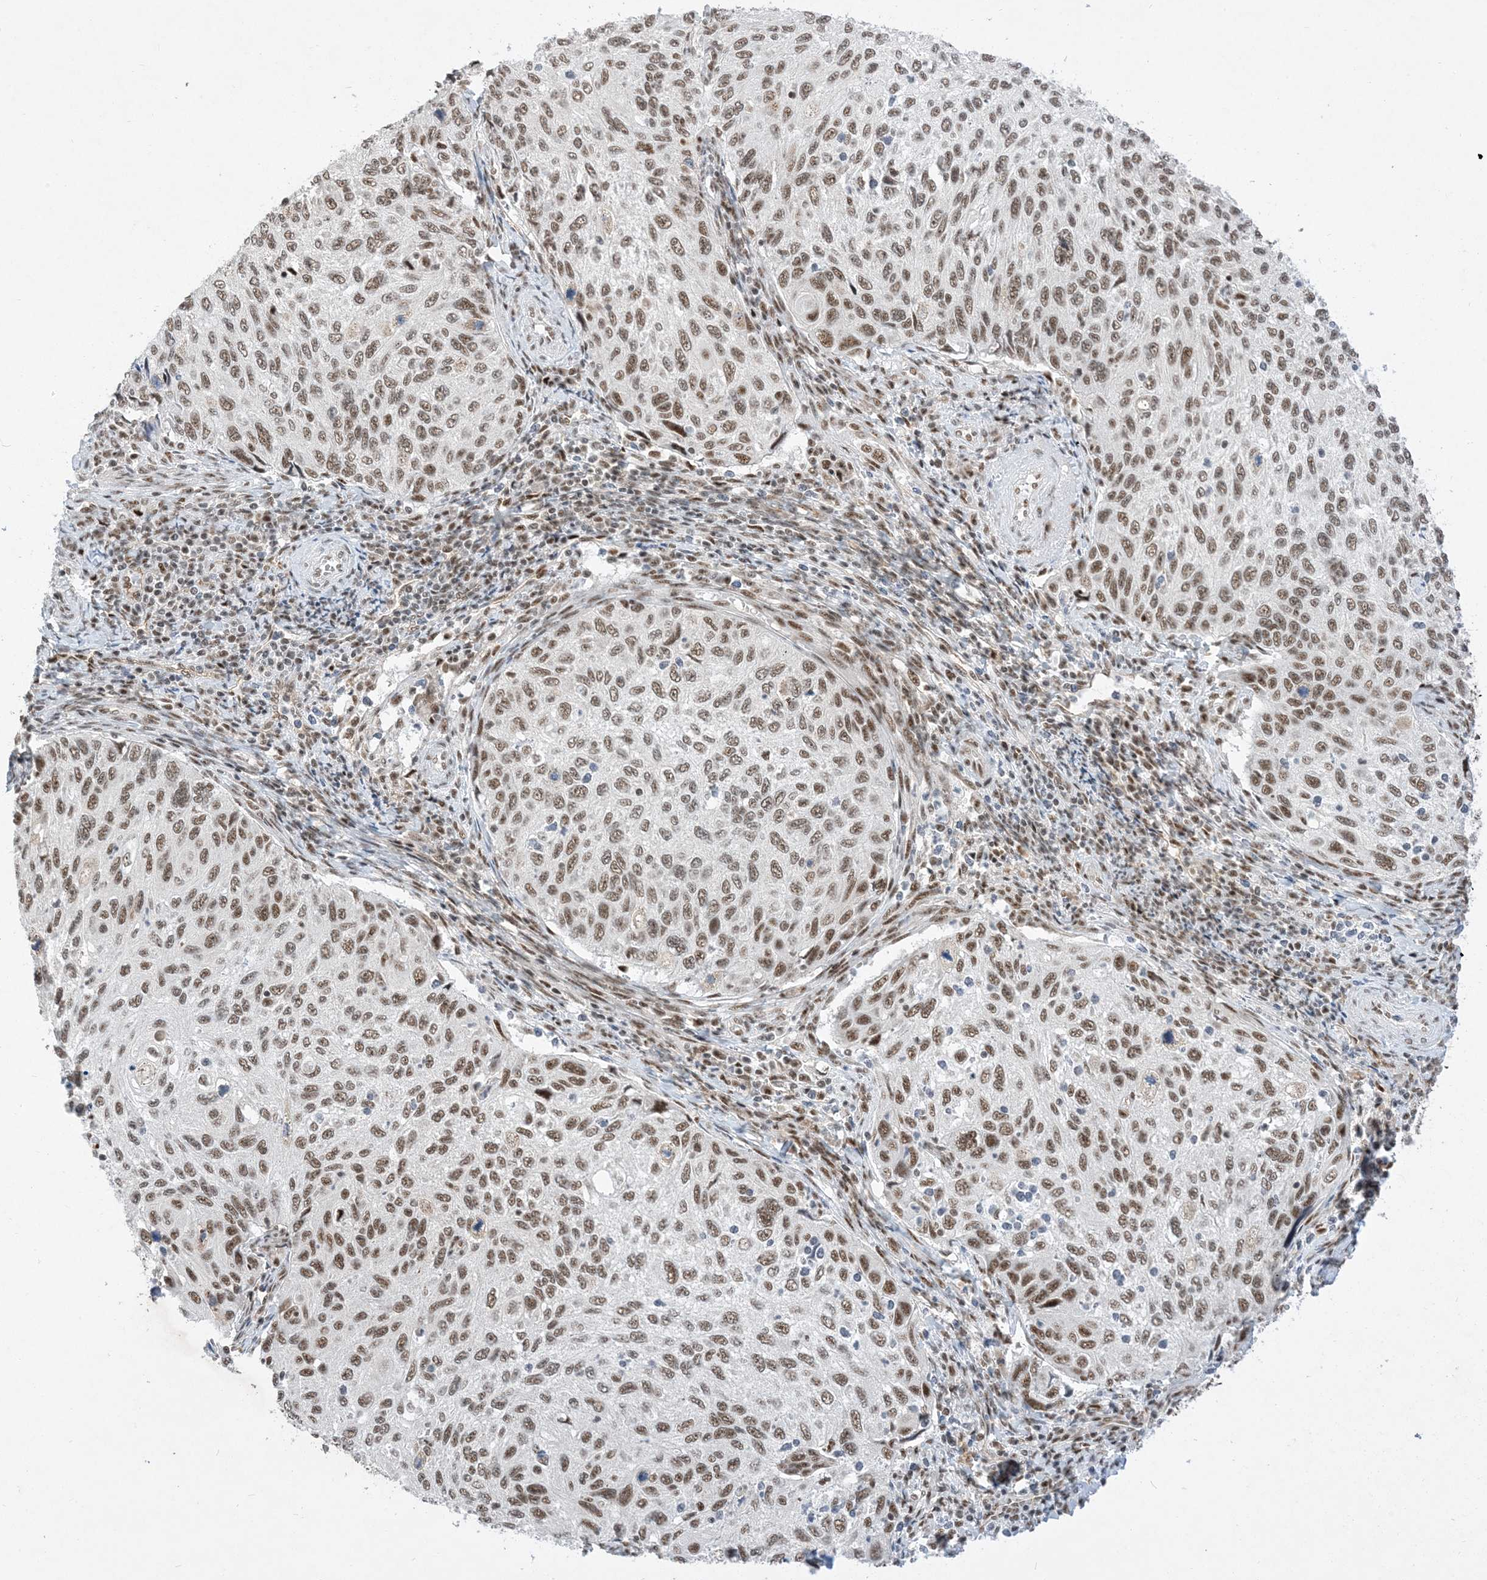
{"staining": {"intensity": "moderate", "quantity": ">75%", "location": "nuclear"}, "tissue": "cervical cancer", "cell_type": "Tumor cells", "image_type": "cancer", "snomed": [{"axis": "morphology", "description": "Squamous cell carcinoma, NOS"}, {"axis": "topography", "description": "Cervix"}], "caption": "Cervical cancer stained with a protein marker reveals moderate staining in tumor cells.", "gene": "SF3A3", "patient": {"sex": "female", "age": 70}}